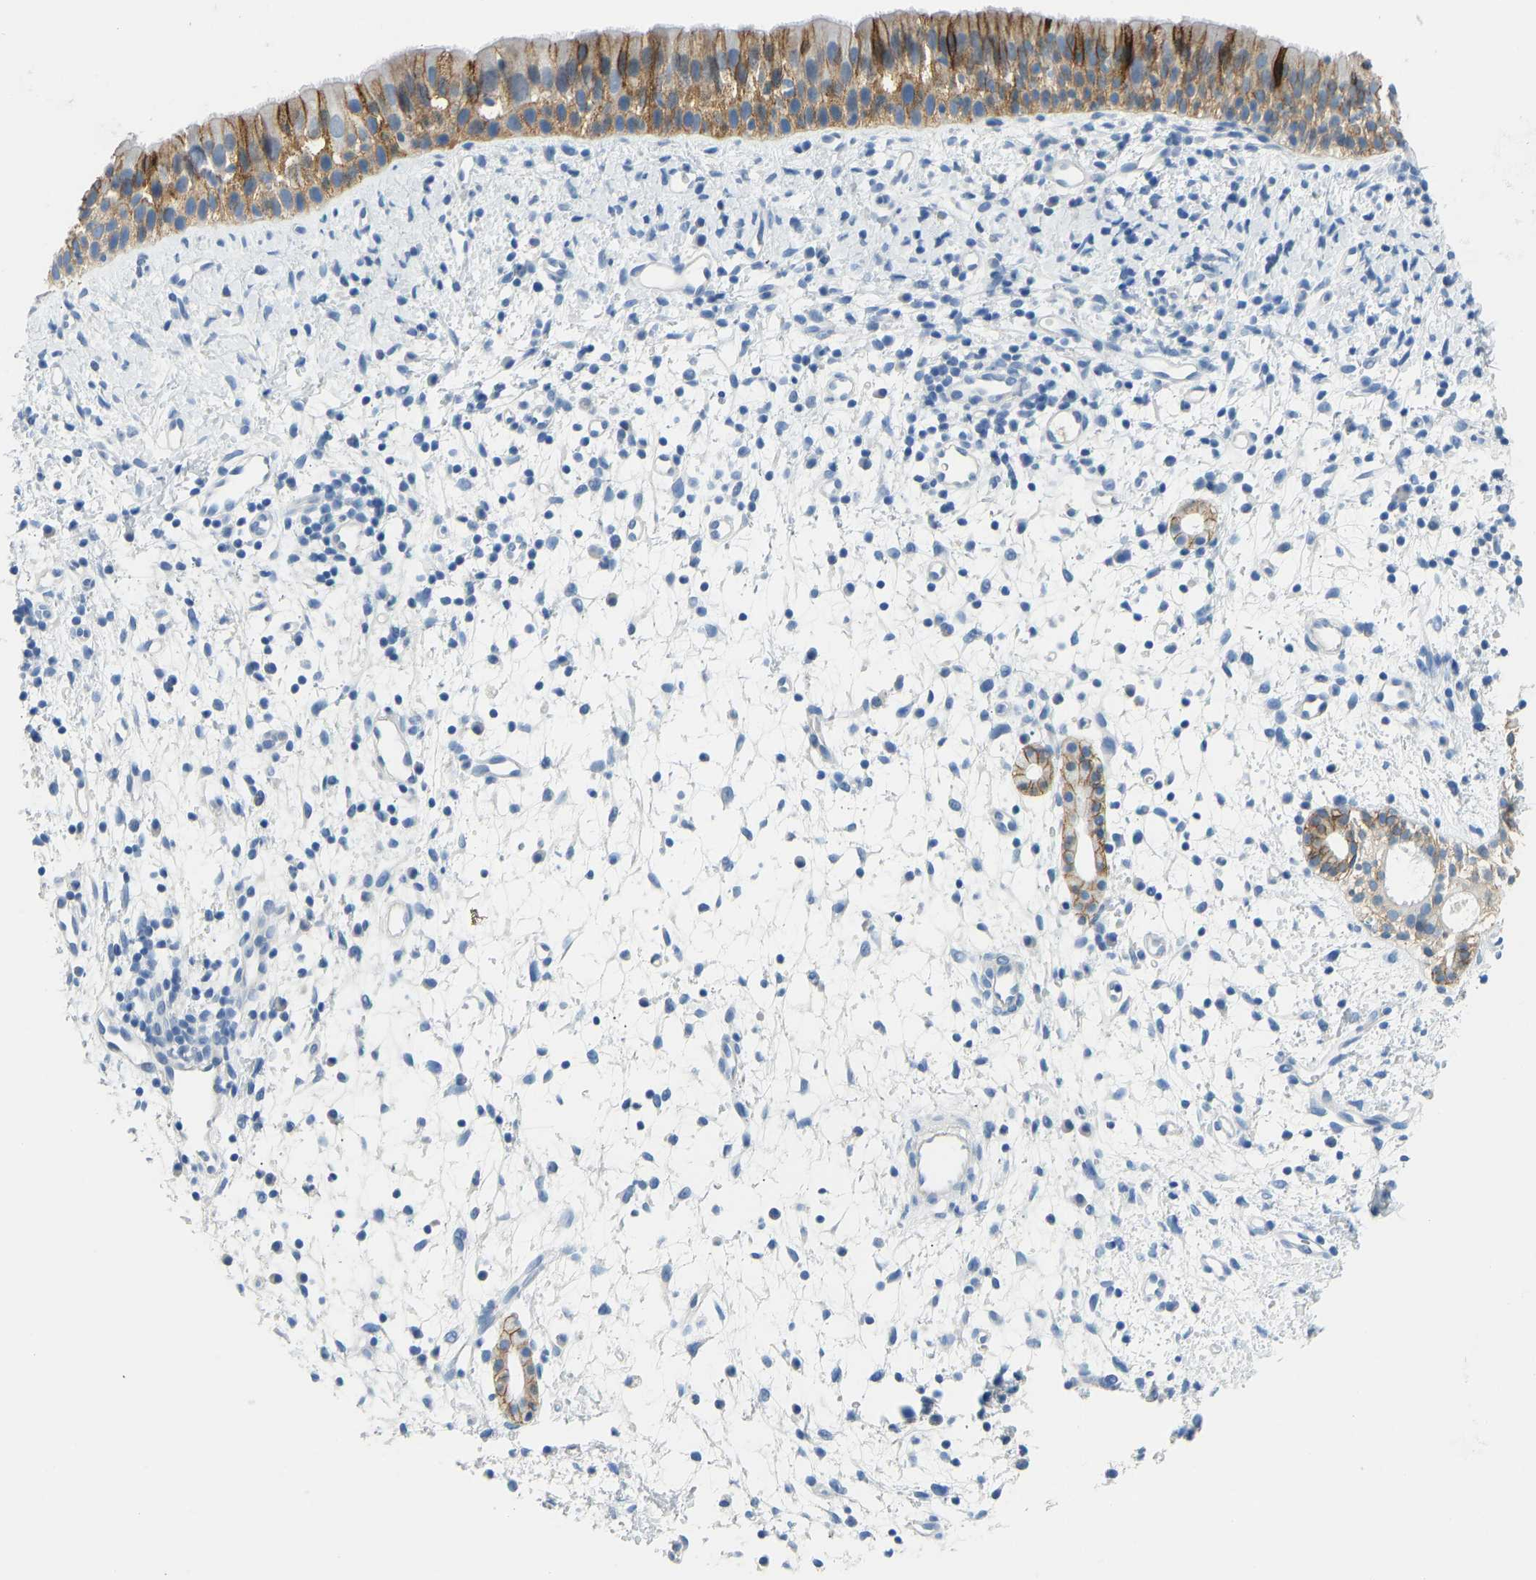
{"staining": {"intensity": "moderate", "quantity": ">75%", "location": "cytoplasmic/membranous"}, "tissue": "nasopharynx", "cell_type": "Respiratory epithelial cells", "image_type": "normal", "snomed": [{"axis": "morphology", "description": "Normal tissue, NOS"}, {"axis": "topography", "description": "Nasopharynx"}], "caption": "Normal nasopharynx was stained to show a protein in brown. There is medium levels of moderate cytoplasmic/membranous positivity in approximately >75% of respiratory epithelial cells. The protein is shown in brown color, while the nuclei are stained blue.", "gene": "ATP1A1", "patient": {"sex": "male", "age": 22}}